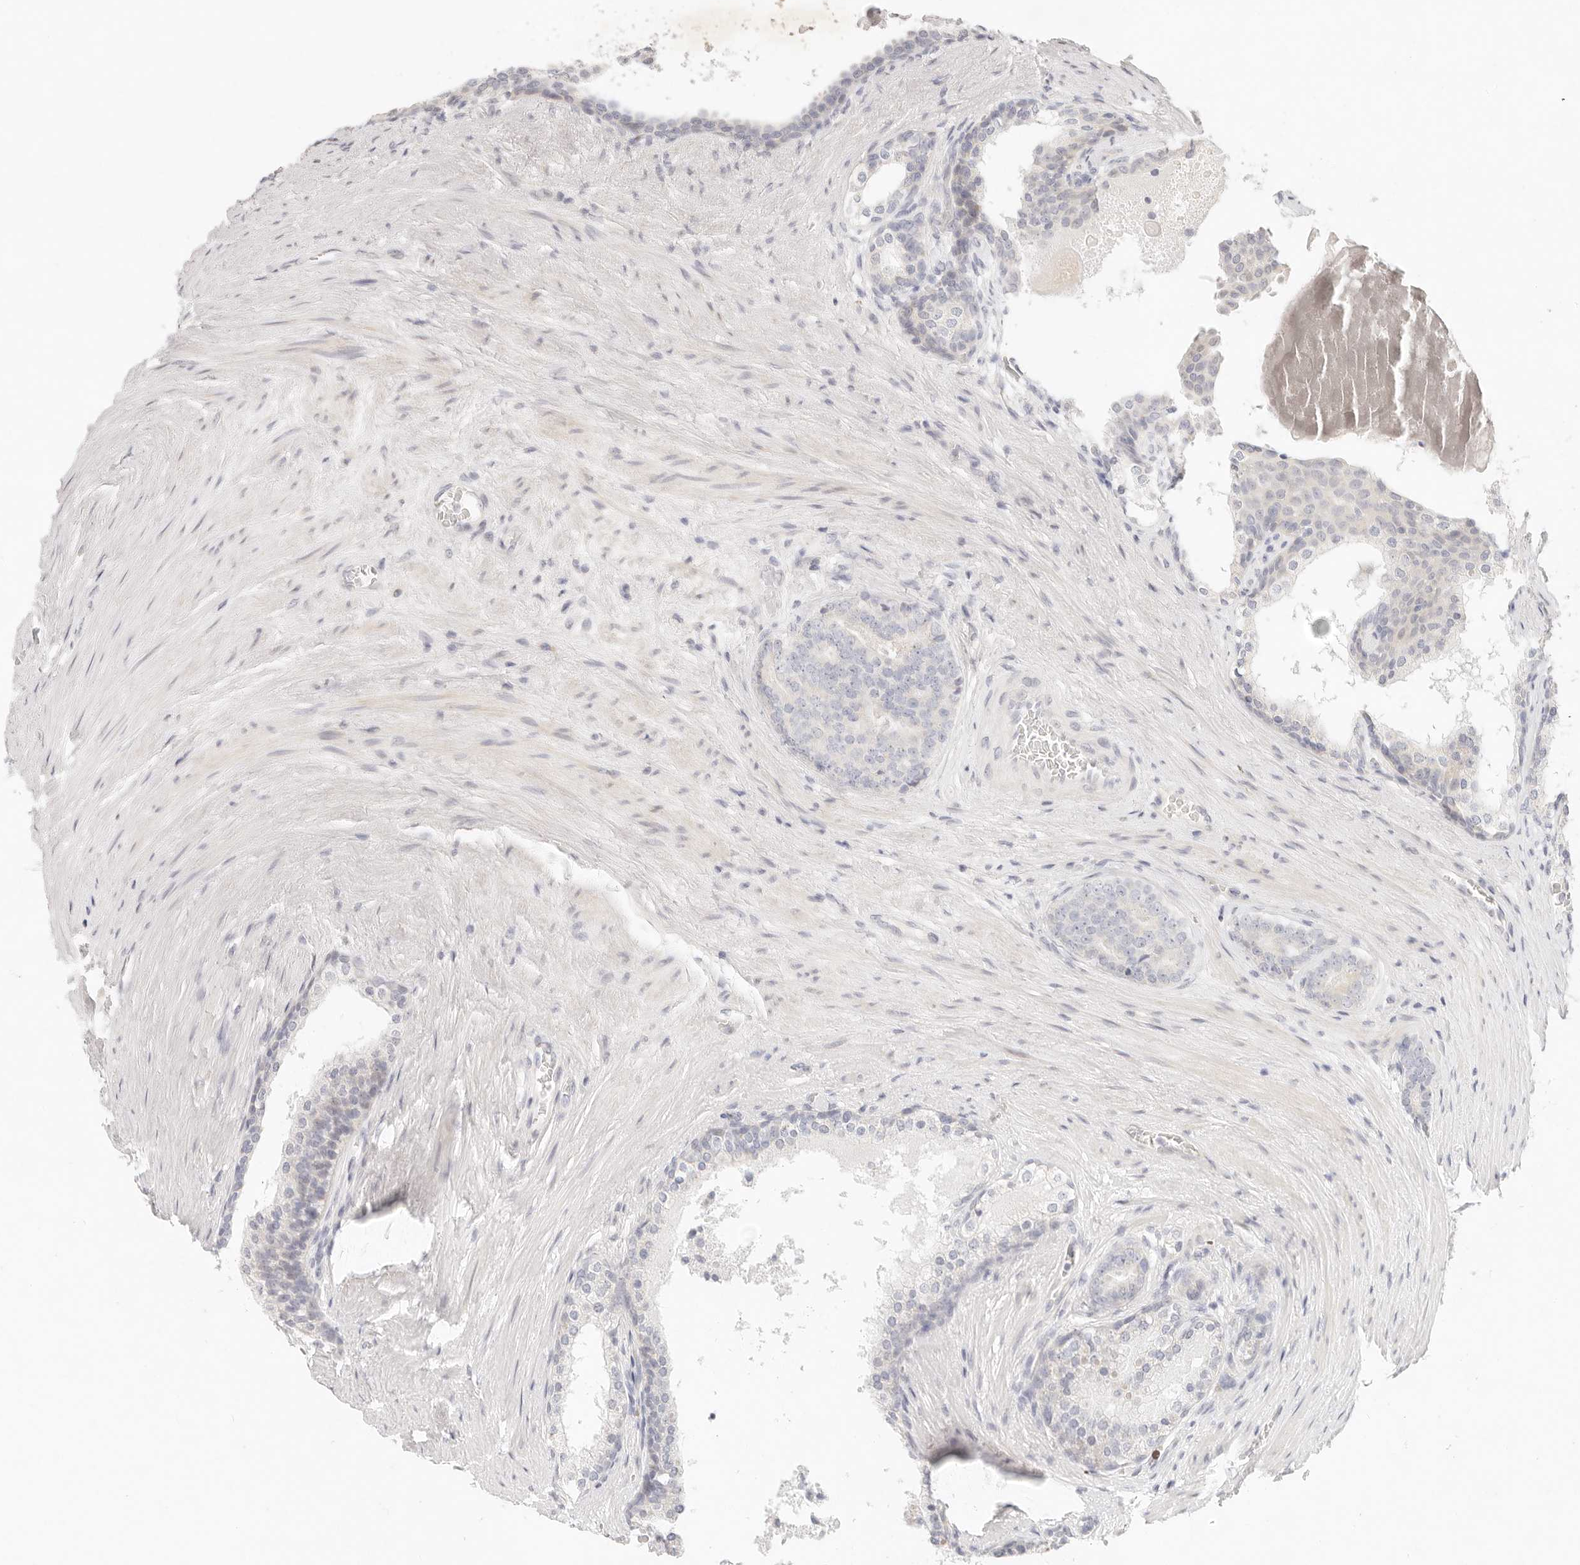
{"staining": {"intensity": "negative", "quantity": "none", "location": "none"}, "tissue": "prostate cancer", "cell_type": "Tumor cells", "image_type": "cancer", "snomed": [{"axis": "morphology", "description": "Adenocarcinoma, High grade"}, {"axis": "topography", "description": "Prostate"}], "caption": "Image shows no protein staining in tumor cells of high-grade adenocarcinoma (prostate) tissue.", "gene": "GPR156", "patient": {"sex": "male", "age": 56}}